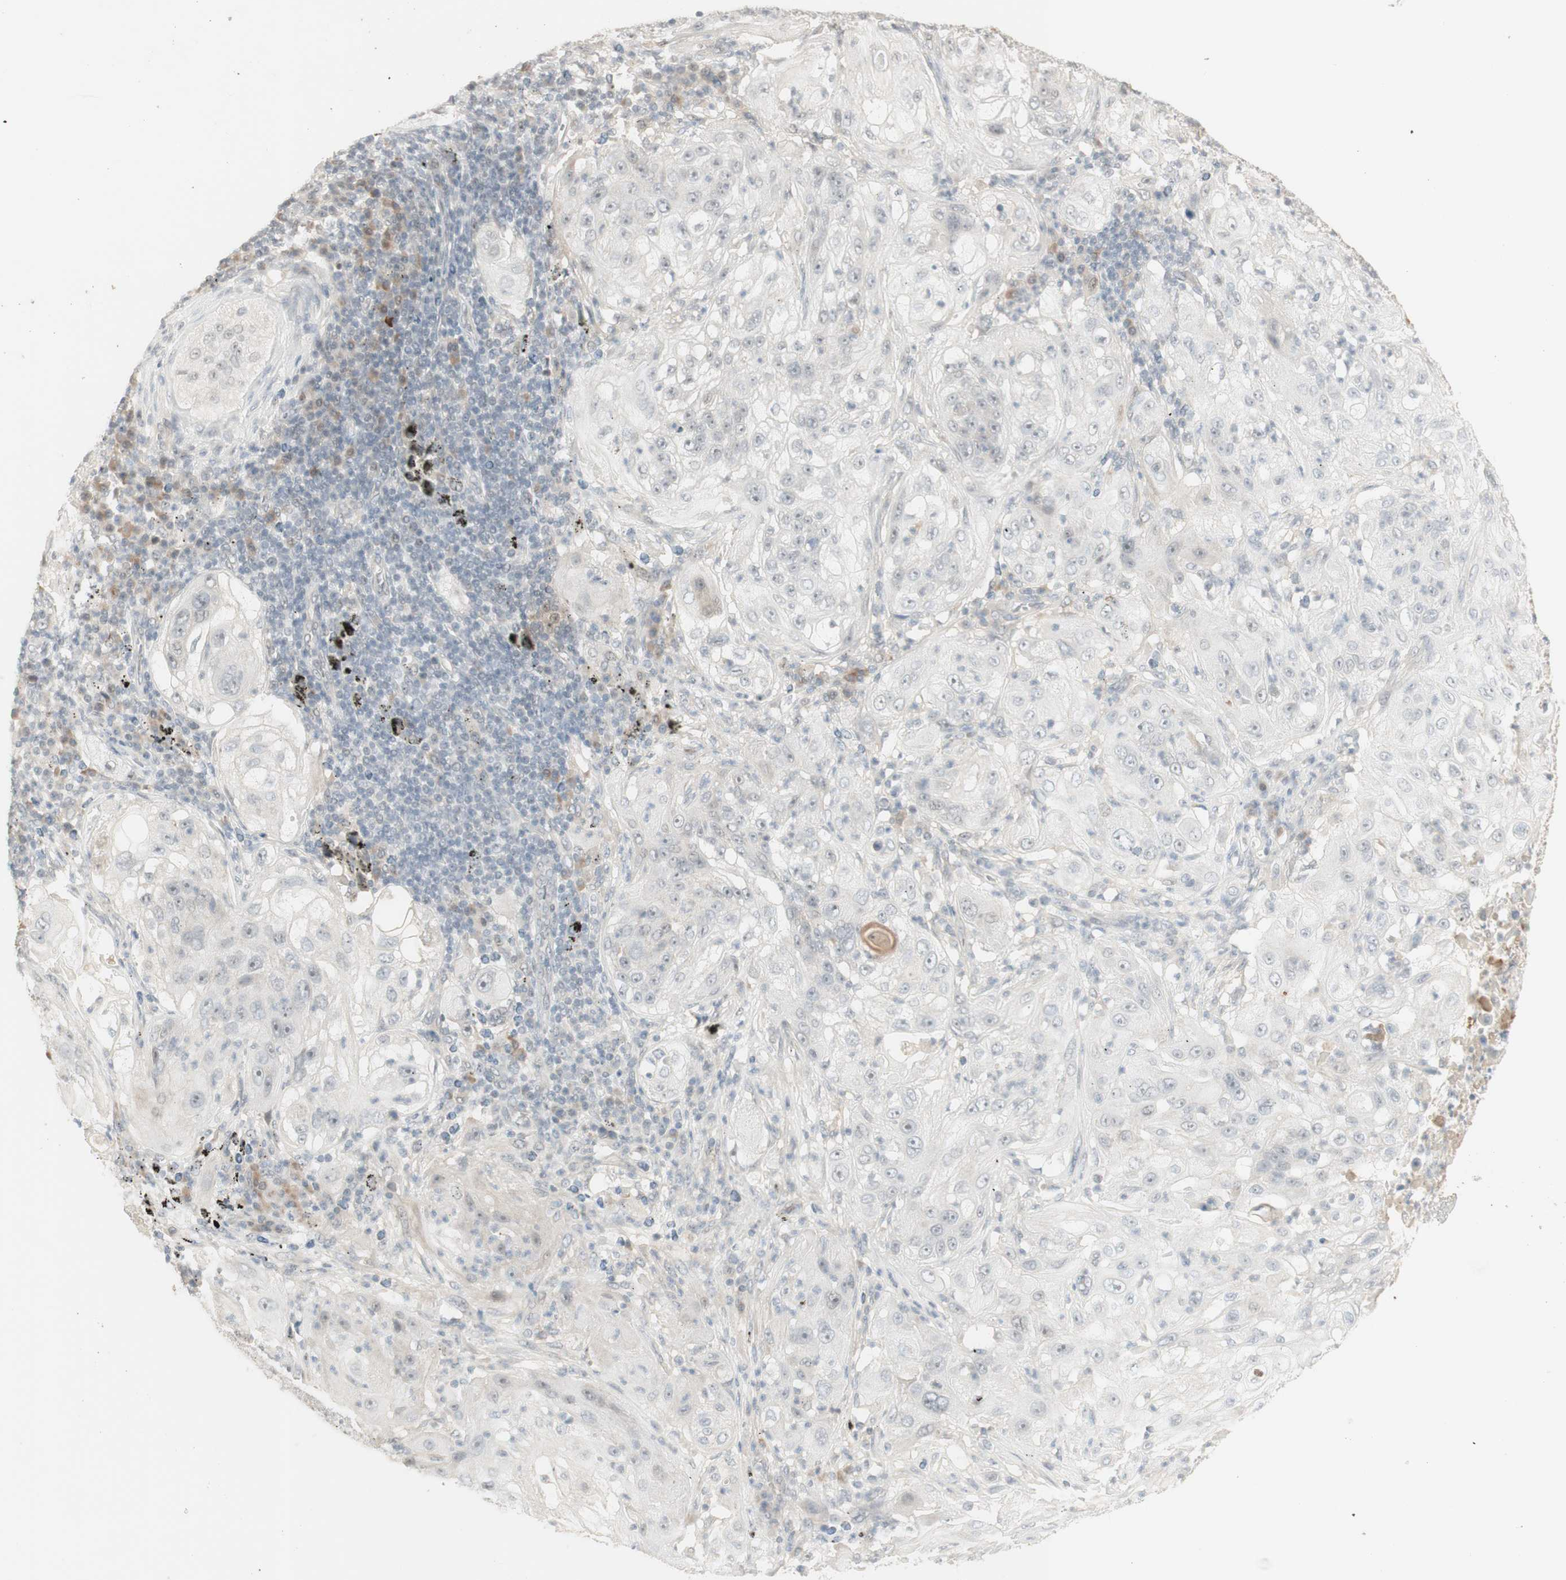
{"staining": {"intensity": "negative", "quantity": "none", "location": "none"}, "tissue": "lung cancer", "cell_type": "Tumor cells", "image_type": "cancer", "snomed": [{"axis": "morphology", "description": "Inflammation, NOS"}, {"axis": "morphology", "description": "Squamous cell carcinoma, NOS"}, {"axis": "topography", "description": "Lymph node"}, {"axis": "topography", "description": "Soft tissue"}, {"axis": "topography", "description": "Lung"}], "caption": "Tumor cells are negative for protein expression in human lung cancer.", "gene": "PLCD4", "patient": {"sex": "male", "age": 66}}